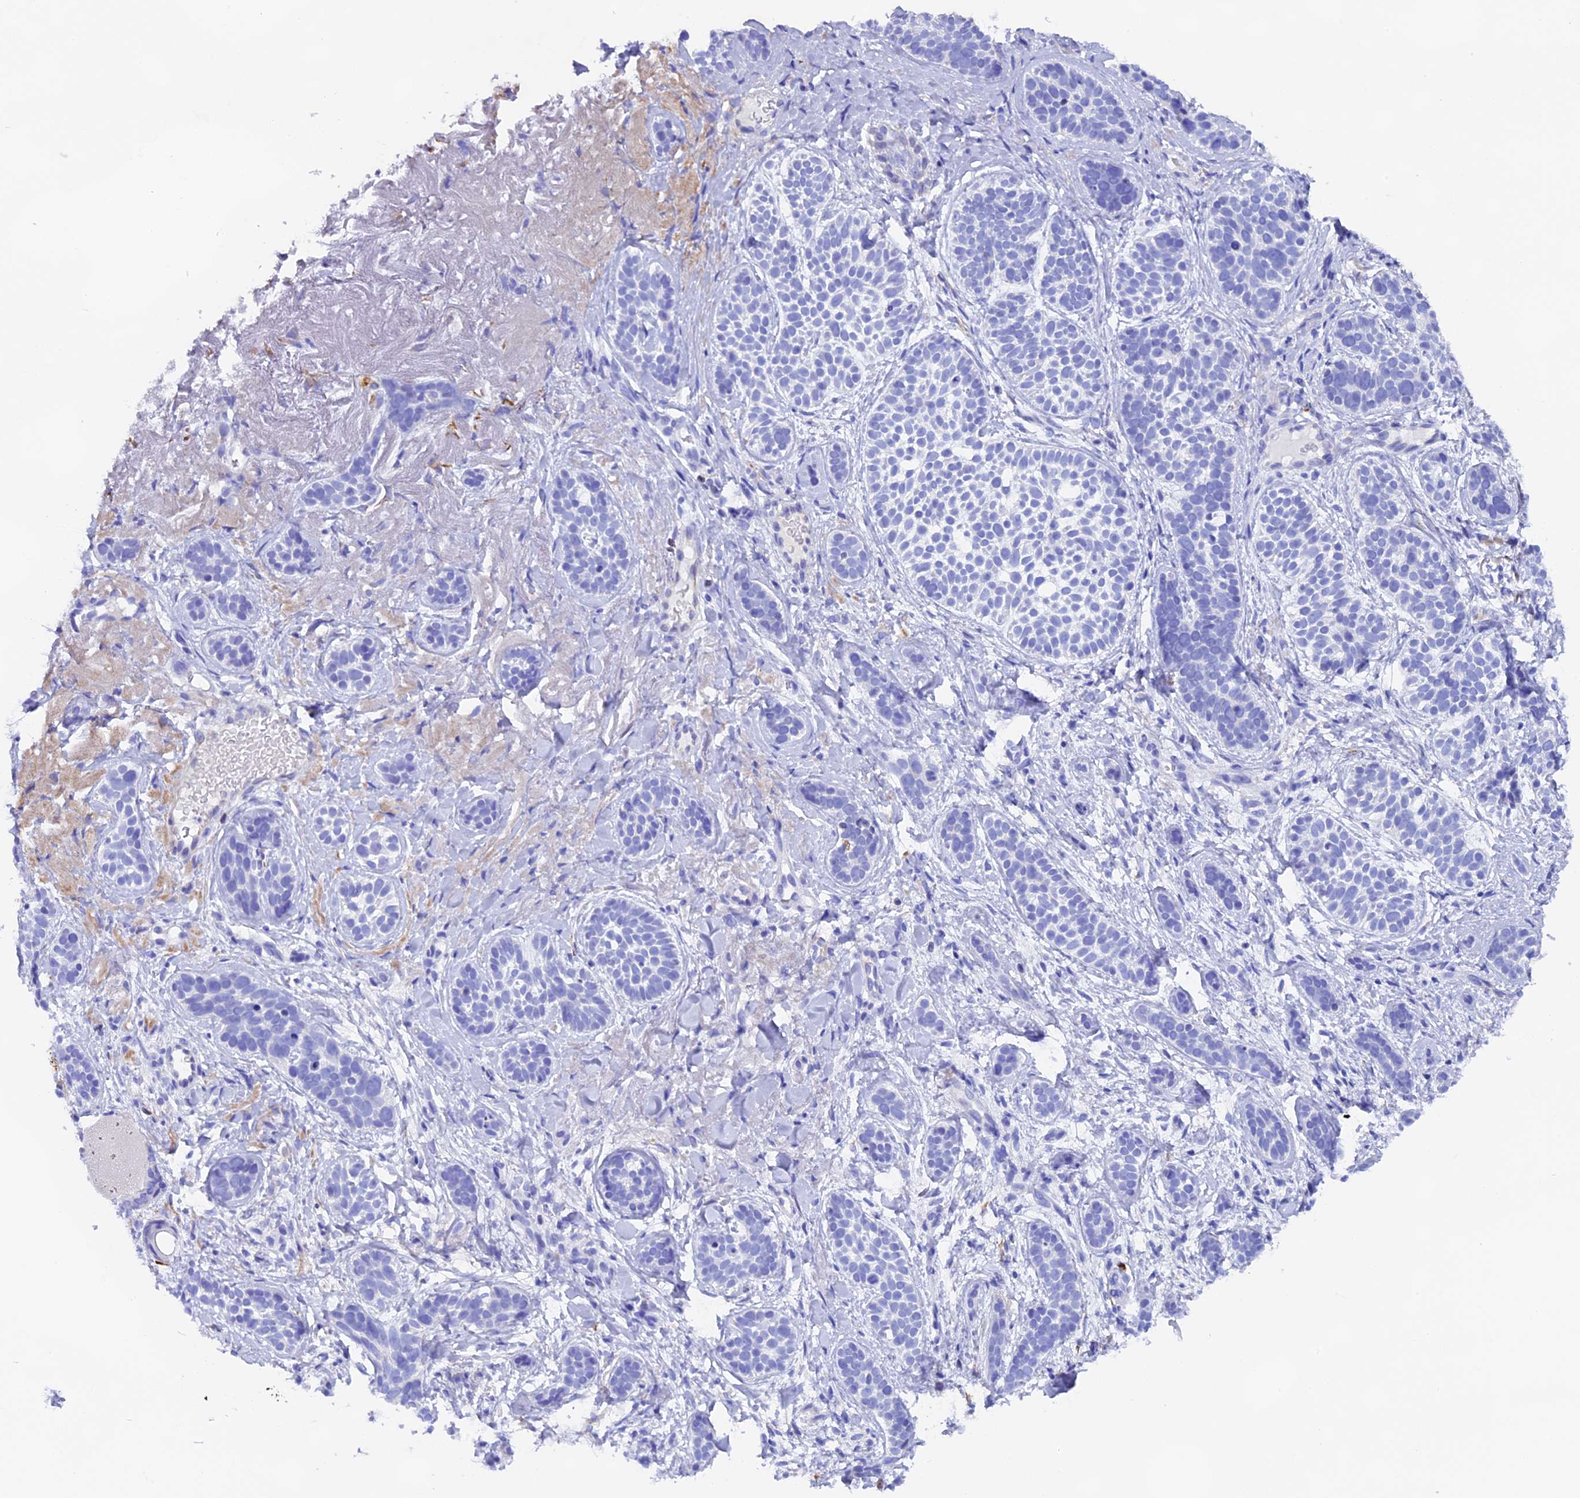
{"staining": {"intensity": "negative", "quantity": "none", "location": "none"}, "tissue": "skin cancer", "cell_type": "Tumor cells", "image_type": "cancer", "snomed": [{"axis": "morphology", "description": "Basal cell carcinoma"}, {"axis": "topography", "description": "Skin"}], "caption": "Immunohistochemistry (IHC) of basal cell carcinoma (skin) displays no staining in tumor cells.", "gene": "FKBP11", "patient": {"sex": "male", "age": 71}}